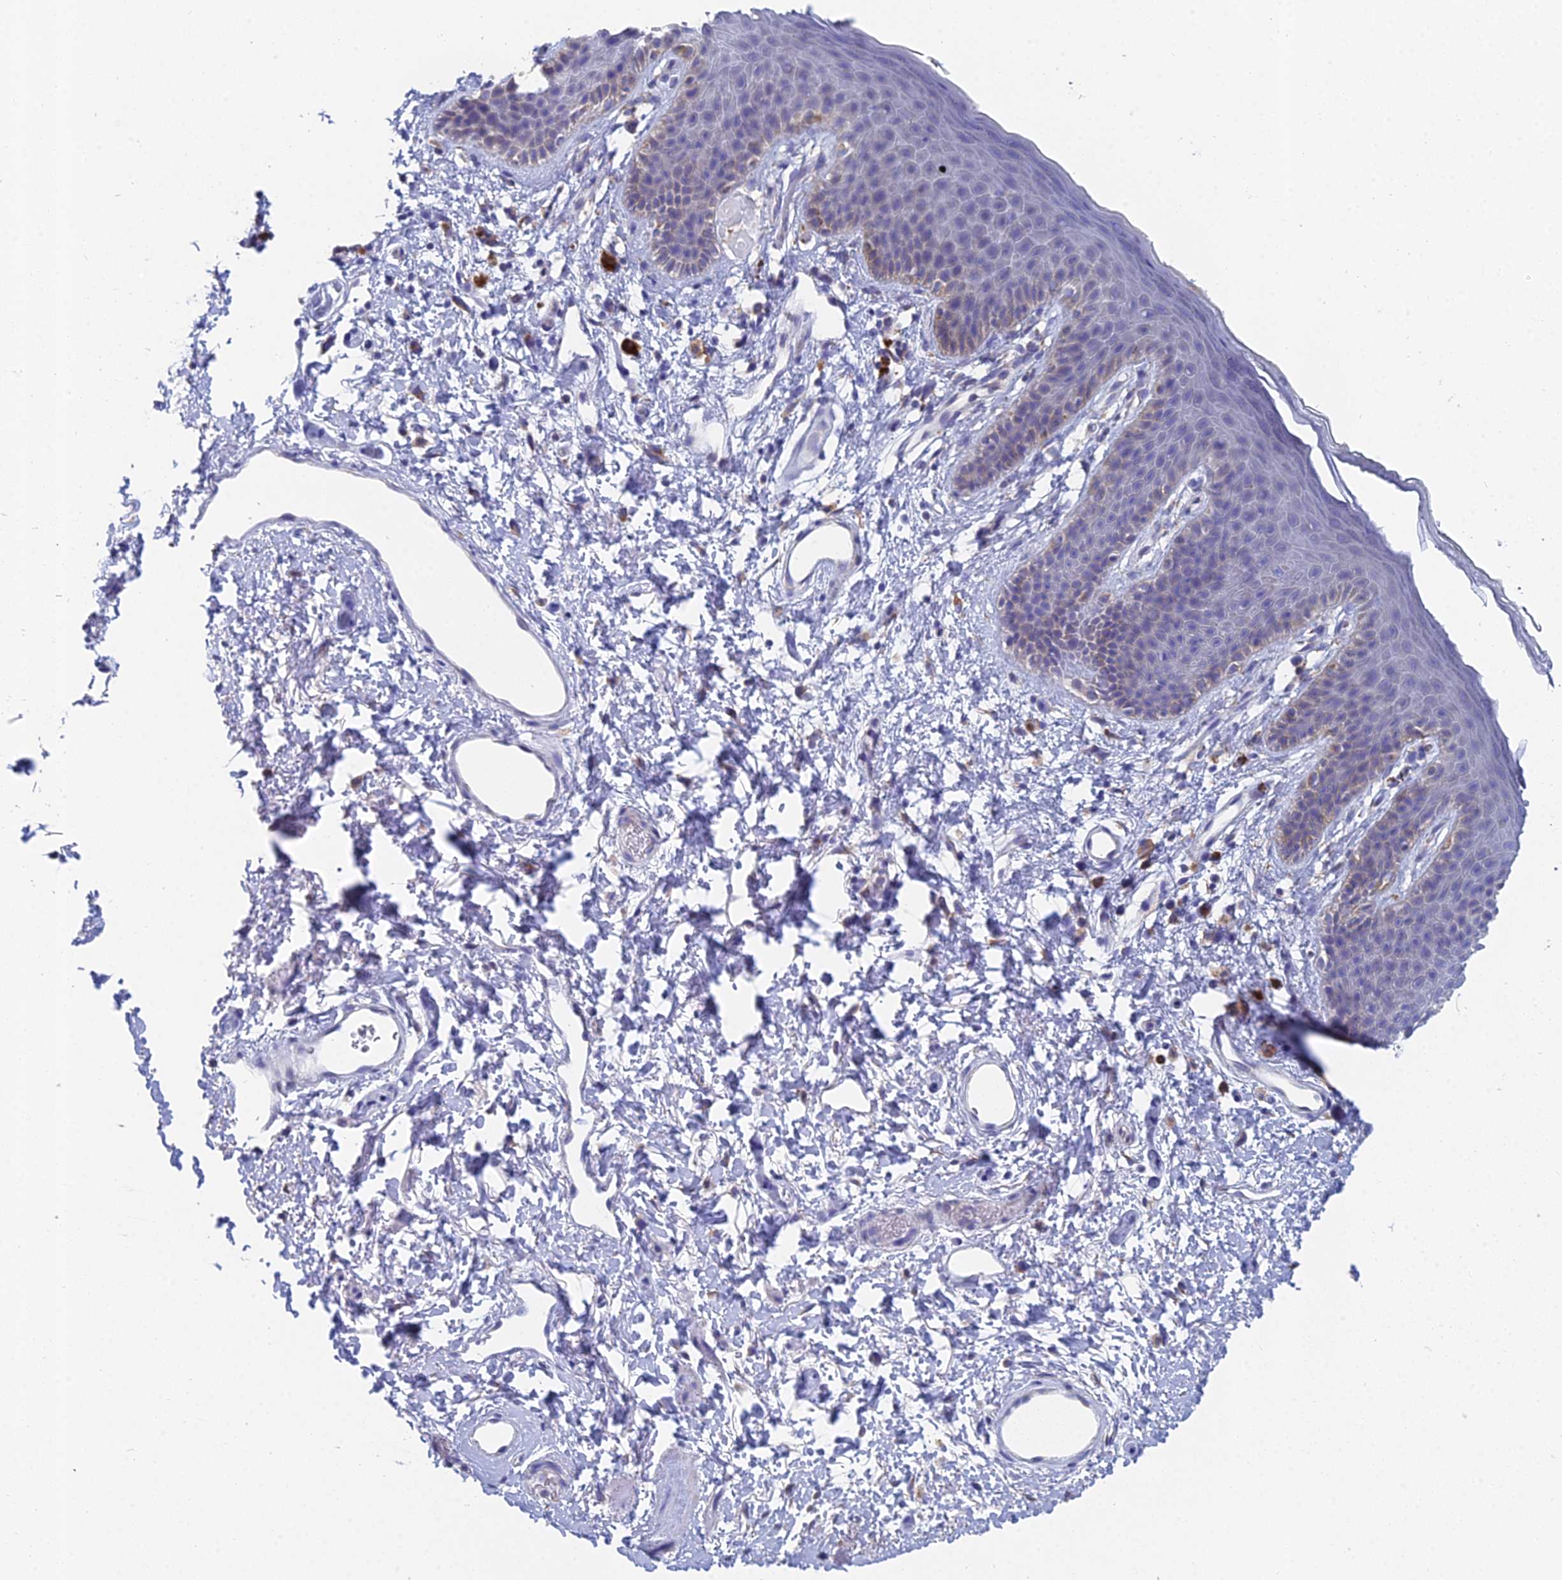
{"staining": {"intensity": "weak", "quantity": "<25%", "location": "cytoplasmic/membranous"}, "tissue": "skin", "cell_type": "Epidermal cells", "image_type": "normal", "snomed": [{"axis": "morphology", "description": "Normal tissue, NOS"}, {"axis": "topography", "description": "Anal"}], "caption": "Immunohistochemical staining of unremarkable human skin displays no significant staining in epidermal cells. The staining was performed using DAB (3,3'-diaminobenzidine) to visualize the protein expression in brown, while the nuclei were stained in blue with hematoxylin (Magnification: 20x).", "gene": "CRACR2B", "patient": {"sex": "female", "age": 46}}